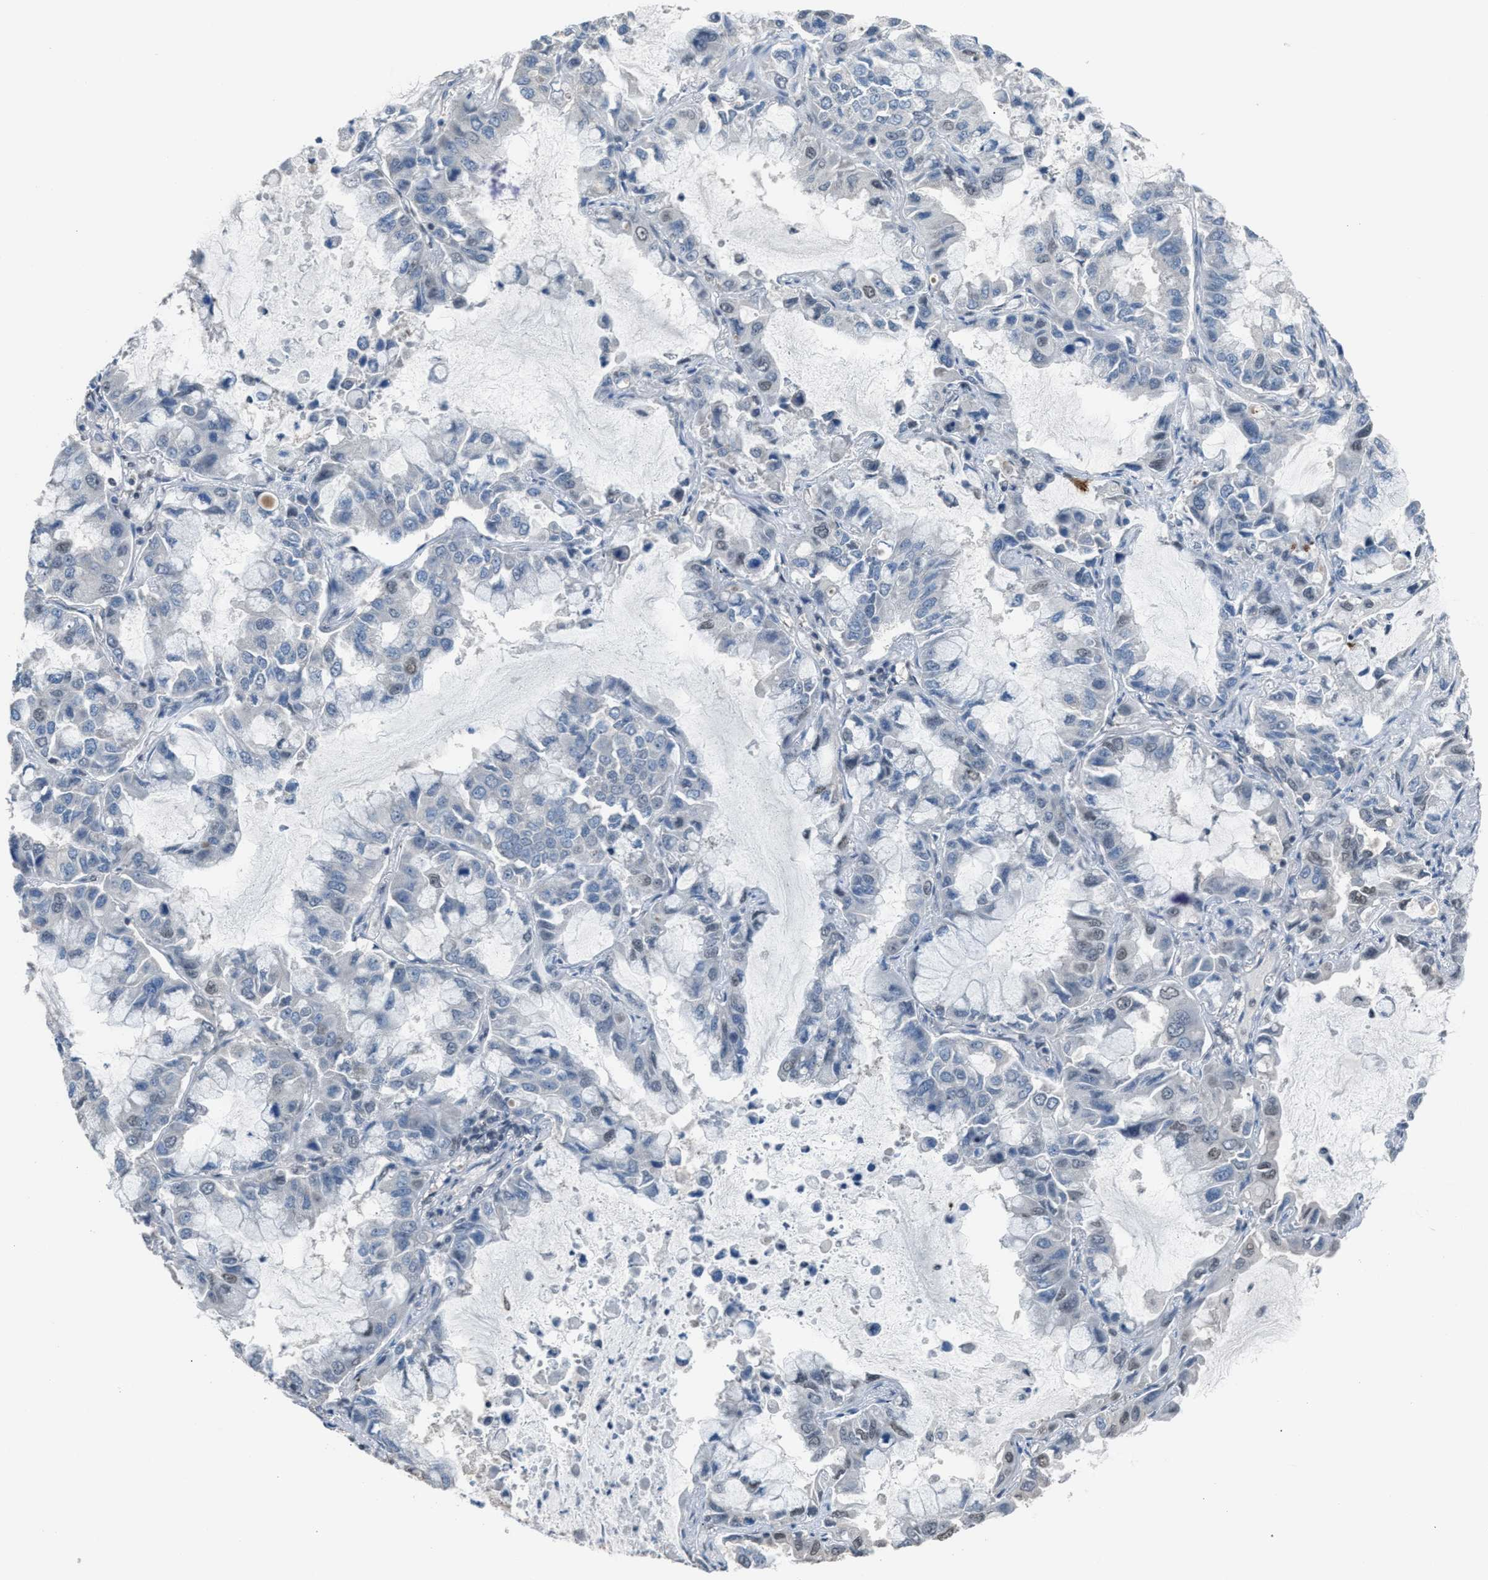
{"staining": {"intensity": "negative", "quantity": "none", "location": "none"}, "tissue": "lung cancer", "cell_type": "Tumor cells", "image_type": "cancer", "snomed": [{"axis": "morphology", "description": "Adenocarcinoma, NOS"}, {"axis": "topography", "description": "Lung"}], "caption": "IHC of human adenocarcinoma (lung) demonstrates no expression in tumor cells. The staining was performed using DAB (3,3'-diaminobenzidine) to visualize the protein expression in brown, while the nuclei were stained in blue with hematoxylin (Magnification: 20x).", "gene": "ZNF276", "patient": {"sex": "male", "age": 64}}